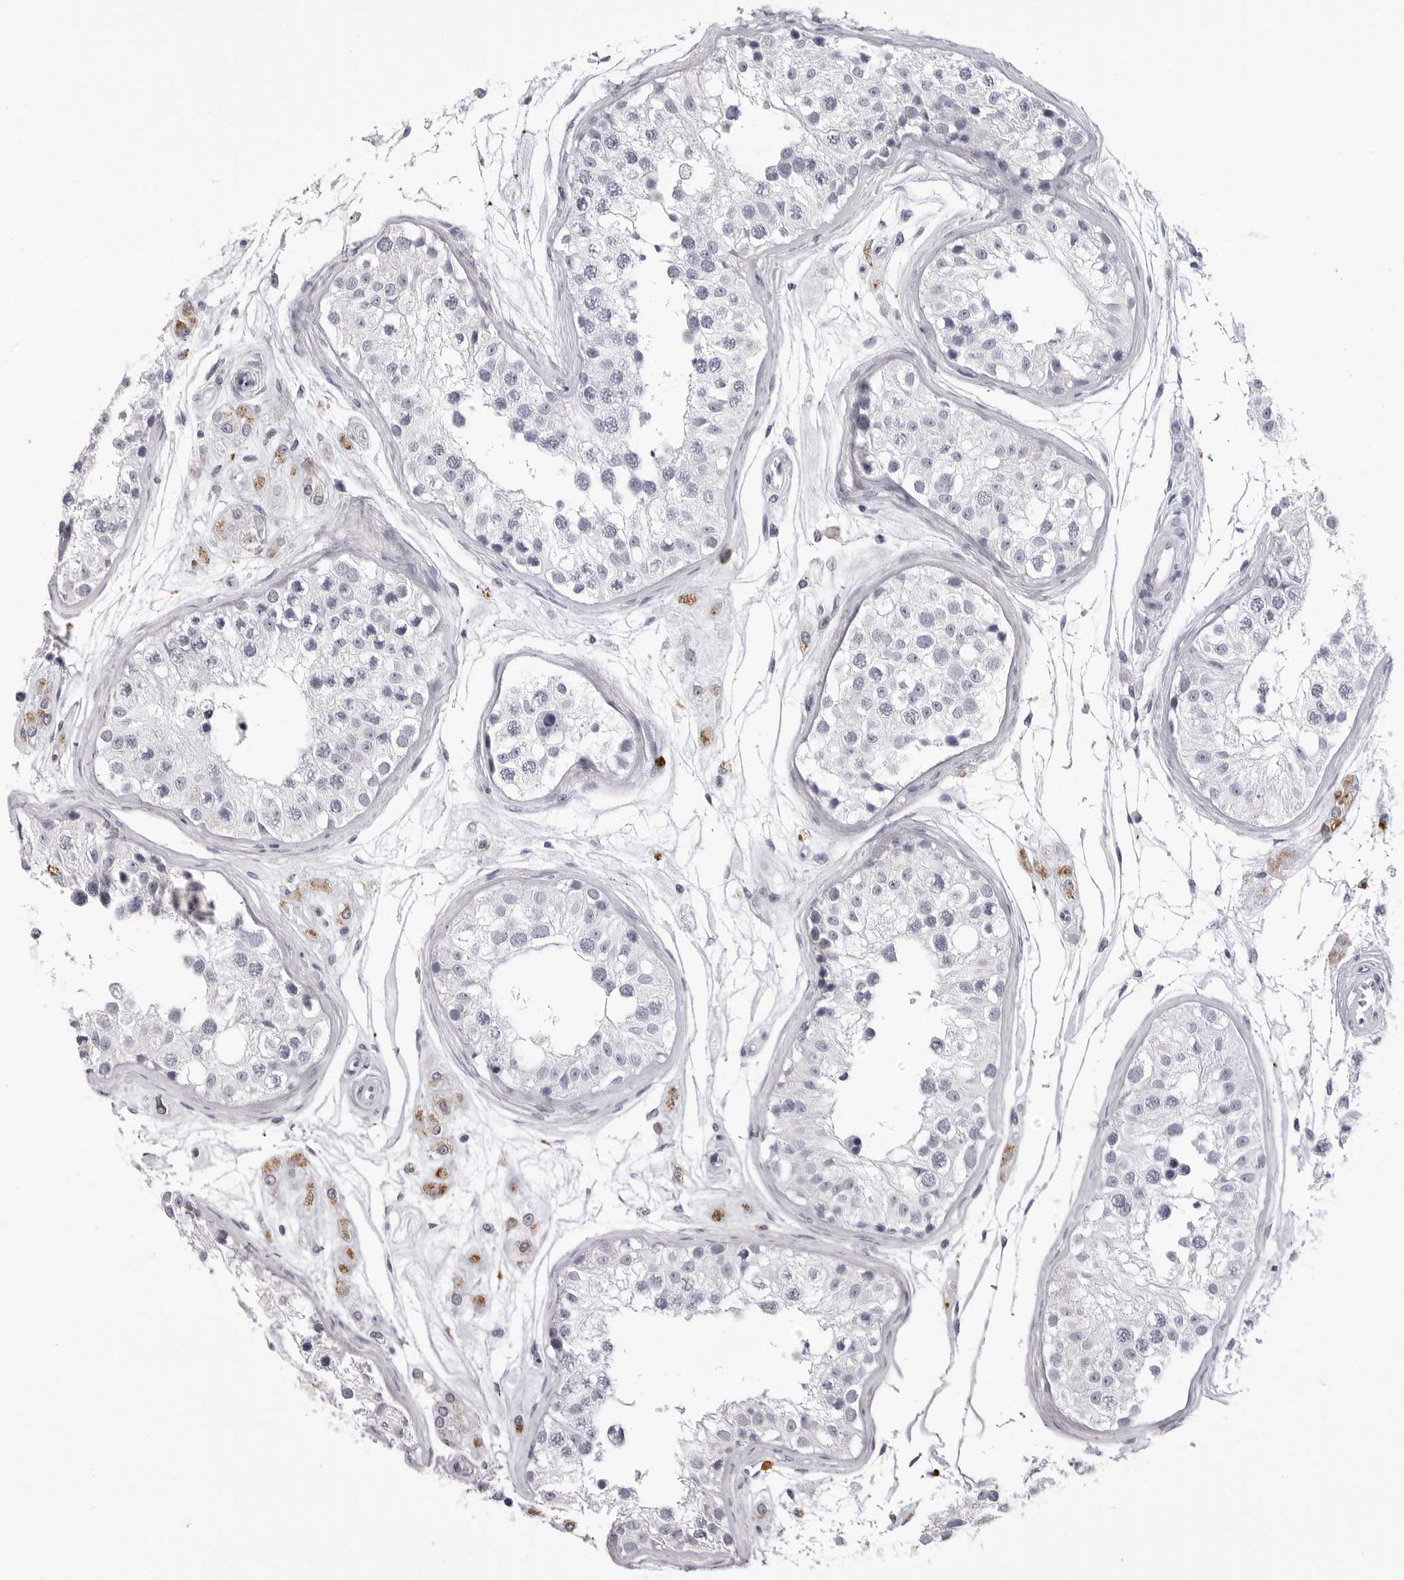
{"staining": {"intensity": "negative", "quantity": "none", "location": "none"}, "tissue": "testis", "cell_type": "Cells in seminiferous ducts", "image_type": "normal", "snomed": [{"axis": "morphology", "description": "Normal tissue, NOS"}, {"axis": "morphology", "description": "Adenocarcinoma, metastatic, NOS"}, {"axis": "topography", "description": "Testis"}], "caption": "High power microscopy micrograph of an IHC photomicrograph of benign testis, revealing no significant expression in cells in seminiferous ducts.", "gene": "LGALS4", "patient": {"sex": "male", "age": 26}}